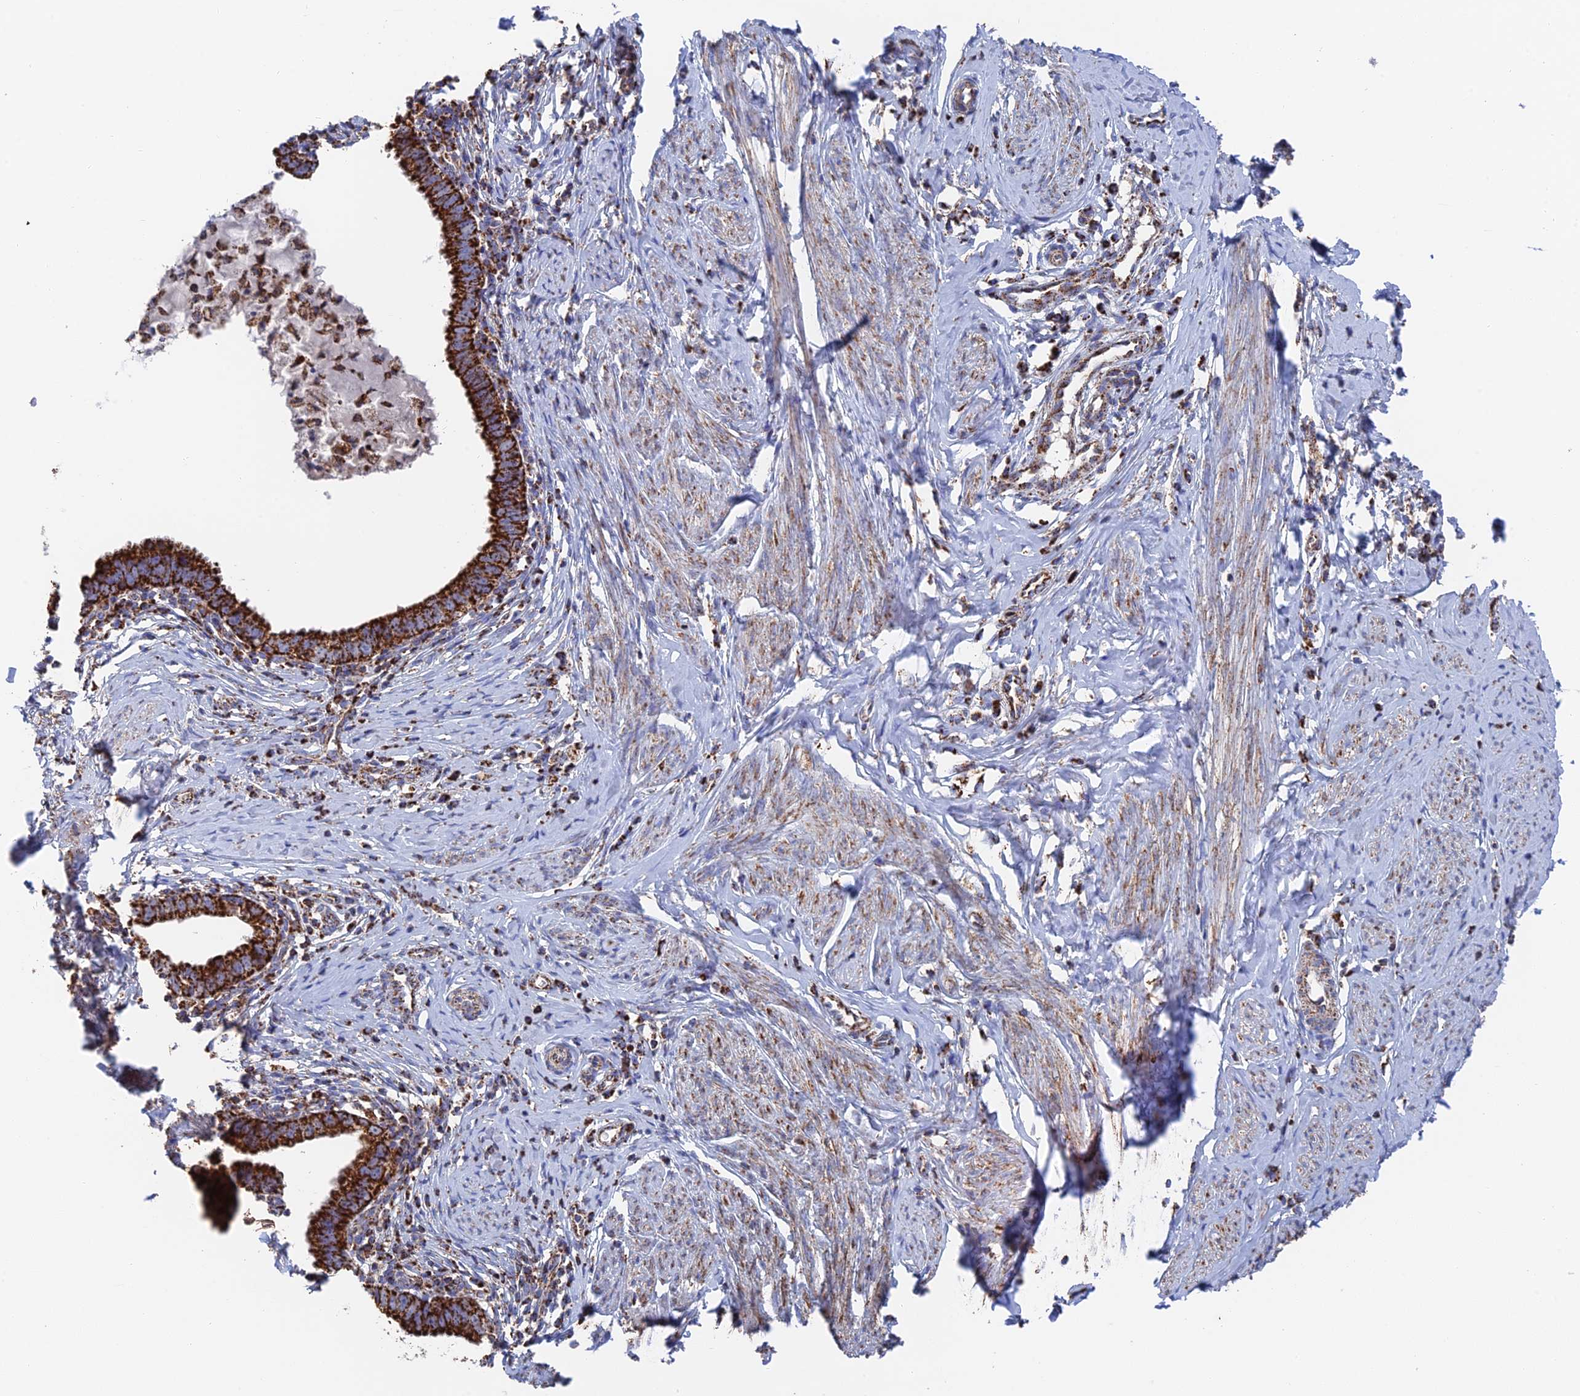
{"staining": {"intensity": "strong", "quantity": ">75%", "location": "cytoplasmic/membranous"}, "tissue": "cervical cancer", "cell_type": "Tumor cells", "image_type": "cancer", "snomed": [{"axis": "morphology", "description": "Adenocarcinoma, NOS"}, {"axis": "topography", "description": "Cervix"}], "caption": "Immunohistochemistry micrograph of cervical cancer stained for a protein (brown), which displays high levels of strong cytoplasmic/membranous expression in approximately >75% of tumor cells.", "gene": "HAUS8", "patient": {"sex": "female", "age": 36}}